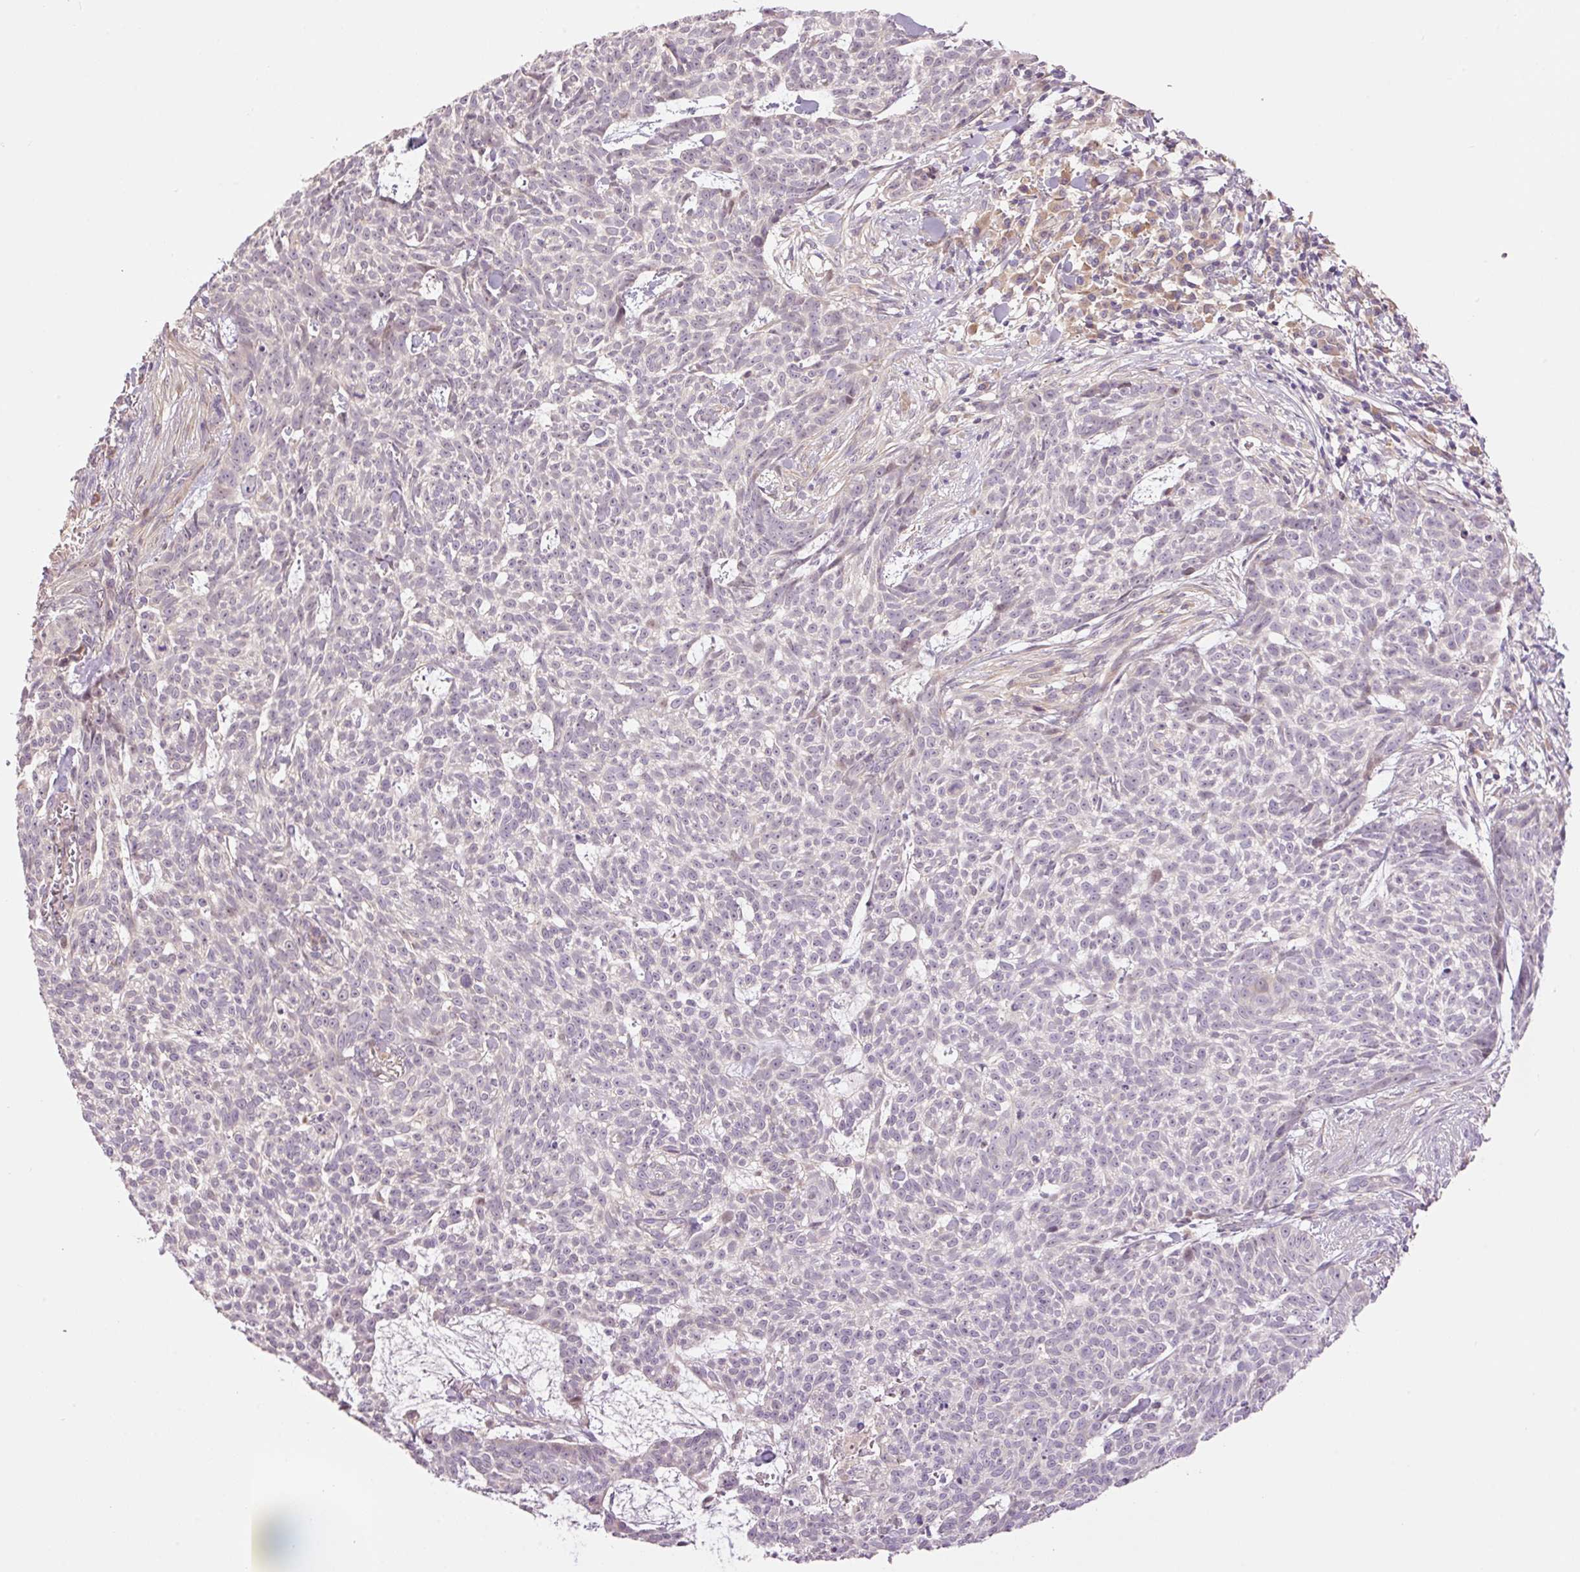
{"staining": {"intensity": "negative", "quantity": "none", "location": "none"}, "tissue": "skin cancer", "cell_type": "Tumor cells", "image_type": "cancer", "snomed": [{"axis": "morphology", "description": "Basal cell carcinoma"}, {"axis": "topography", "description": "Skin"}], "caption": "A micrograph of basal cell carcinoma (skin) stained for a protein demonstrates no brown staining in tumor cells.", "gene": "SLC29A3", "patient": {"sex": "female", "age": 93}}